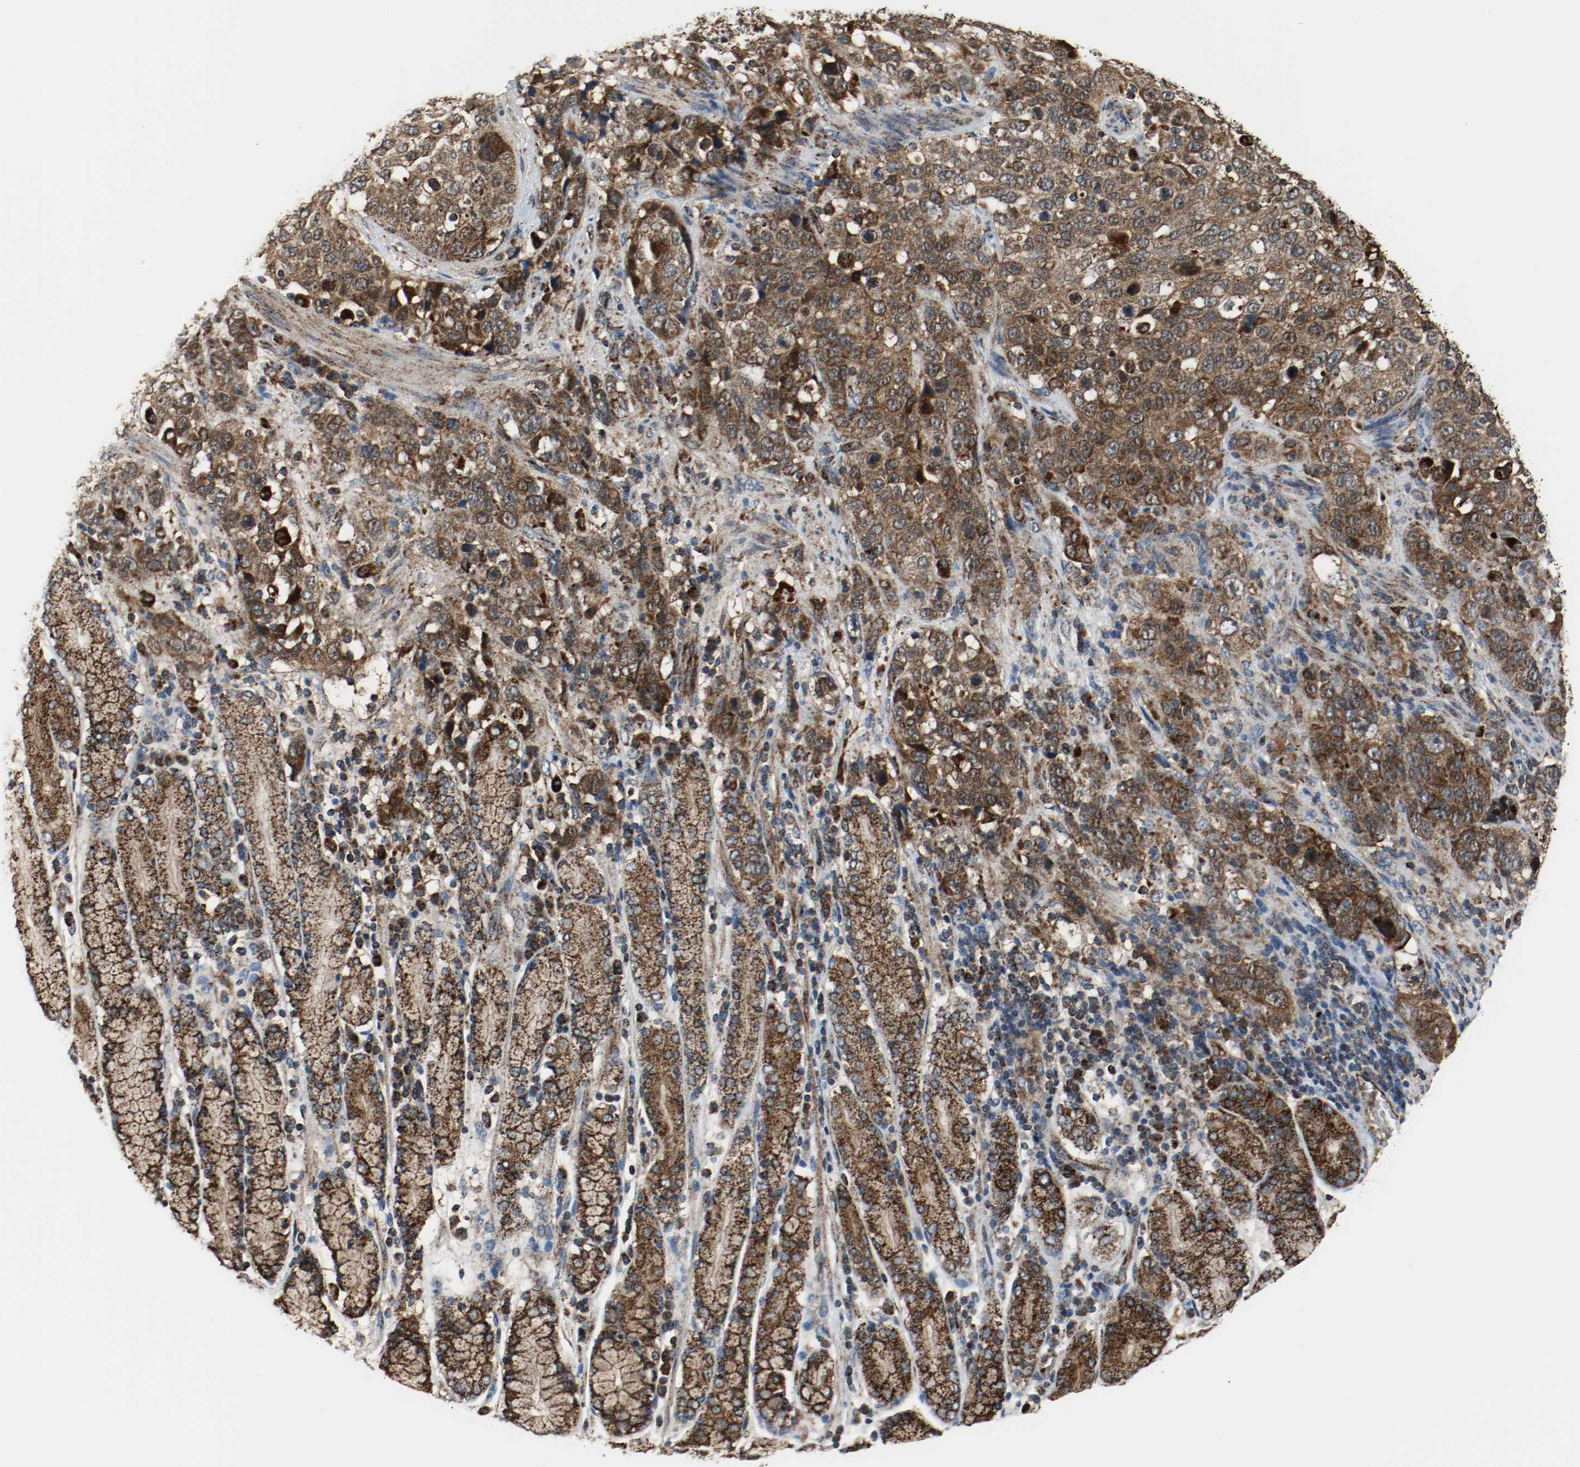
{"staining": {"intensity": "strong", "quantity": ">75%", "location": "cytoplasmic/membranous"}, "tissue": "stomach cancer", "cell_type": "Tumor cells", "image_type": "cancer", "snomed": [{"axis": "morphology", "description": "Normal tissue, NOS"}, {"axis": "morphology", "description": "Adenocarcinoma, NOS"}, {"axis": "topography", "description": "Stomach"}], "caption": "Immunohistochemistry histopathology image of adenocarcinoma (stomach) stained for a protein (brown), which displays high levels of strong cytoplasmic/membranous staining in about >75% of tumor cells.", "gene": "TXNRD1", "patient": {"sex": "male", "age": 48}}